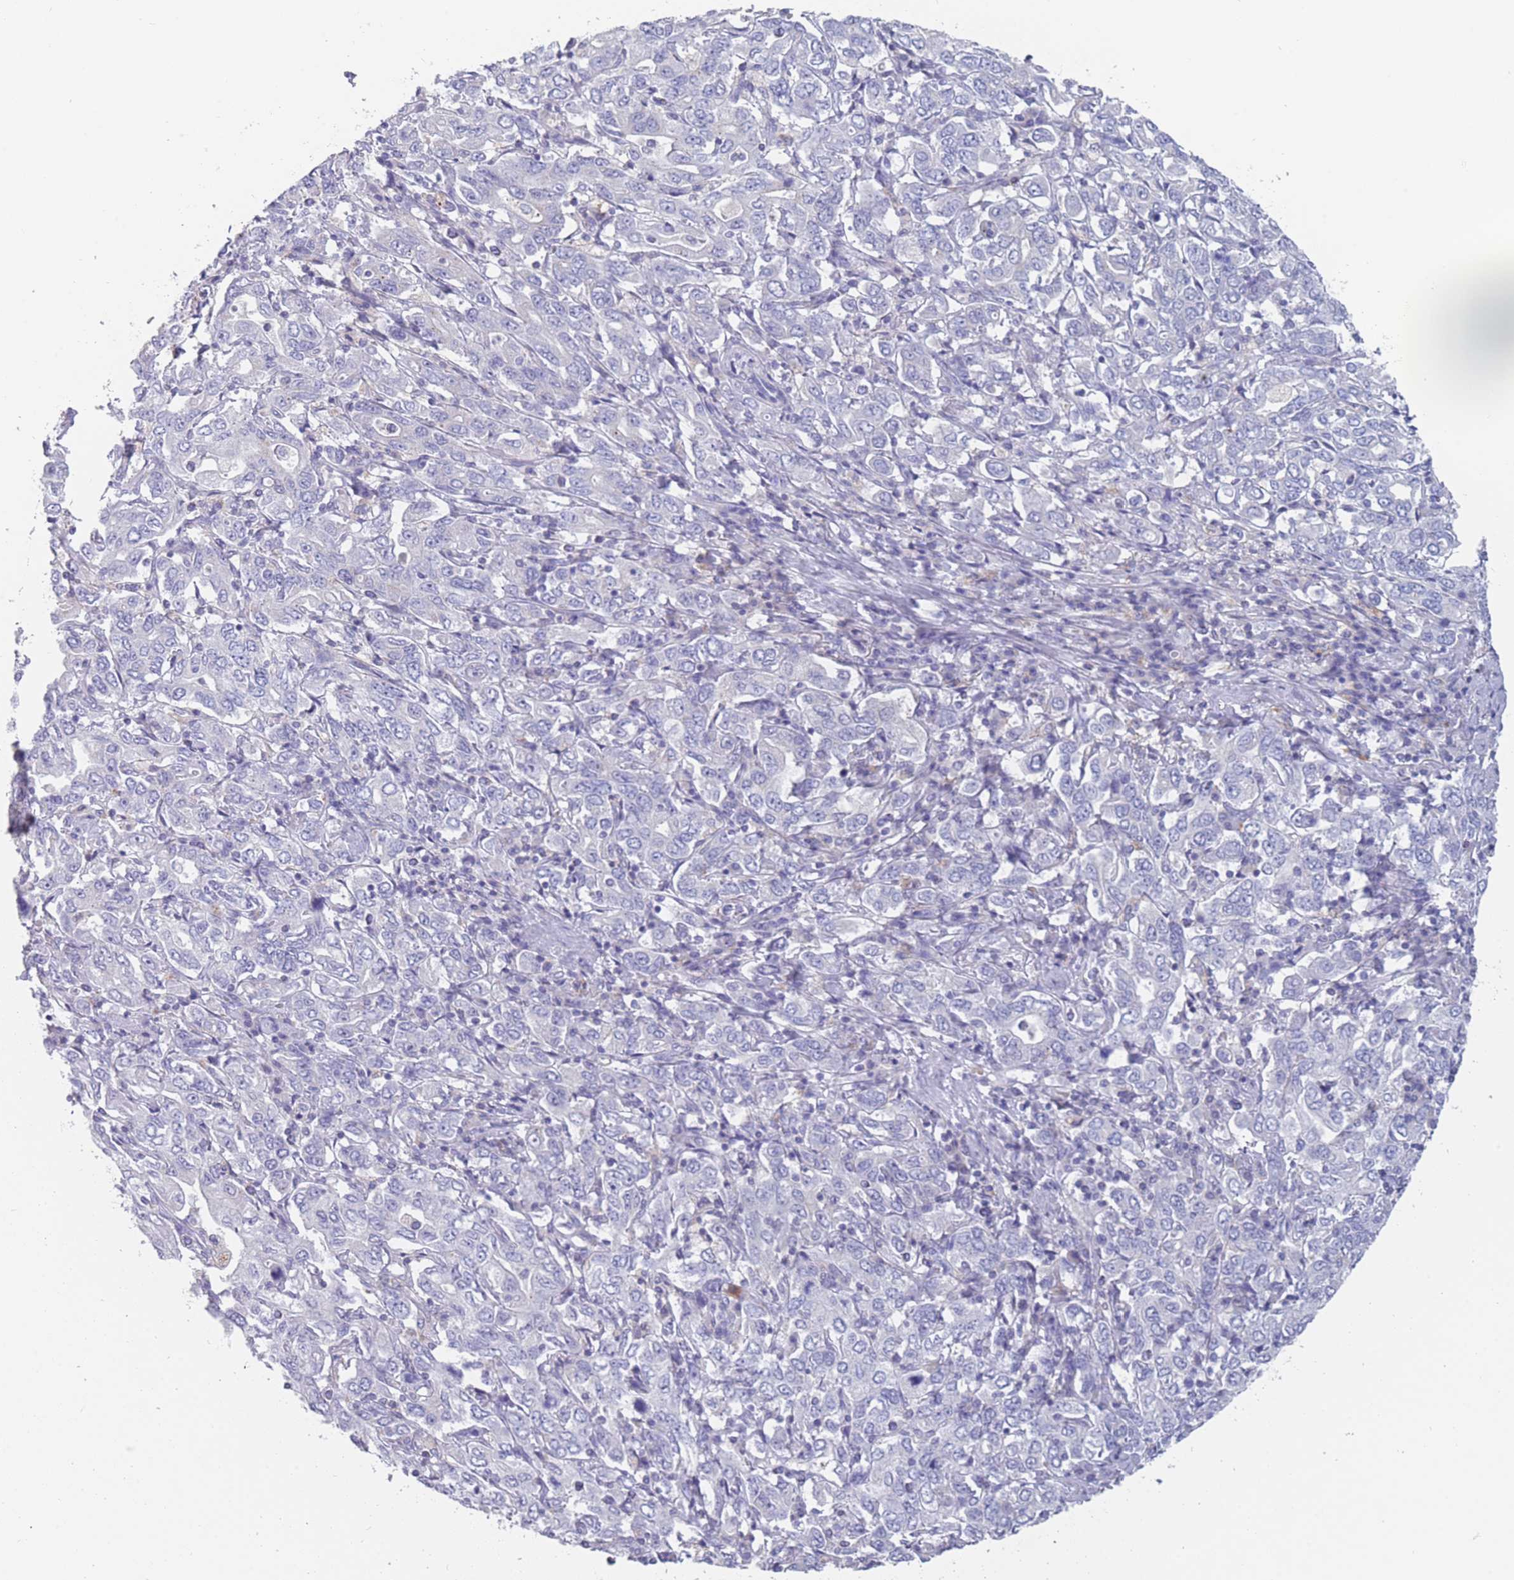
{"staining": {"intensity": "negative", "quantity": "none", "location": "none"}, "tissue": "stomach cancer", "cell_type": "Tumor cells", "image_type": "cancer", "snomed": [{"axis": "morphology", "description": "Adenocarcinoma, NOS"}, {"axis": "topography", "description": "Stomach, upper"}, {"axis": "topography", "description": "Stomach"}], "caption": "Photomicrograph shows no significant protein staining in tumor cells of stomach cancer. (DAB immunohistochemistry (IHC), high magnification).", "gene": "CYP51A1", "patient": {"sex": "male", "age": 62}}